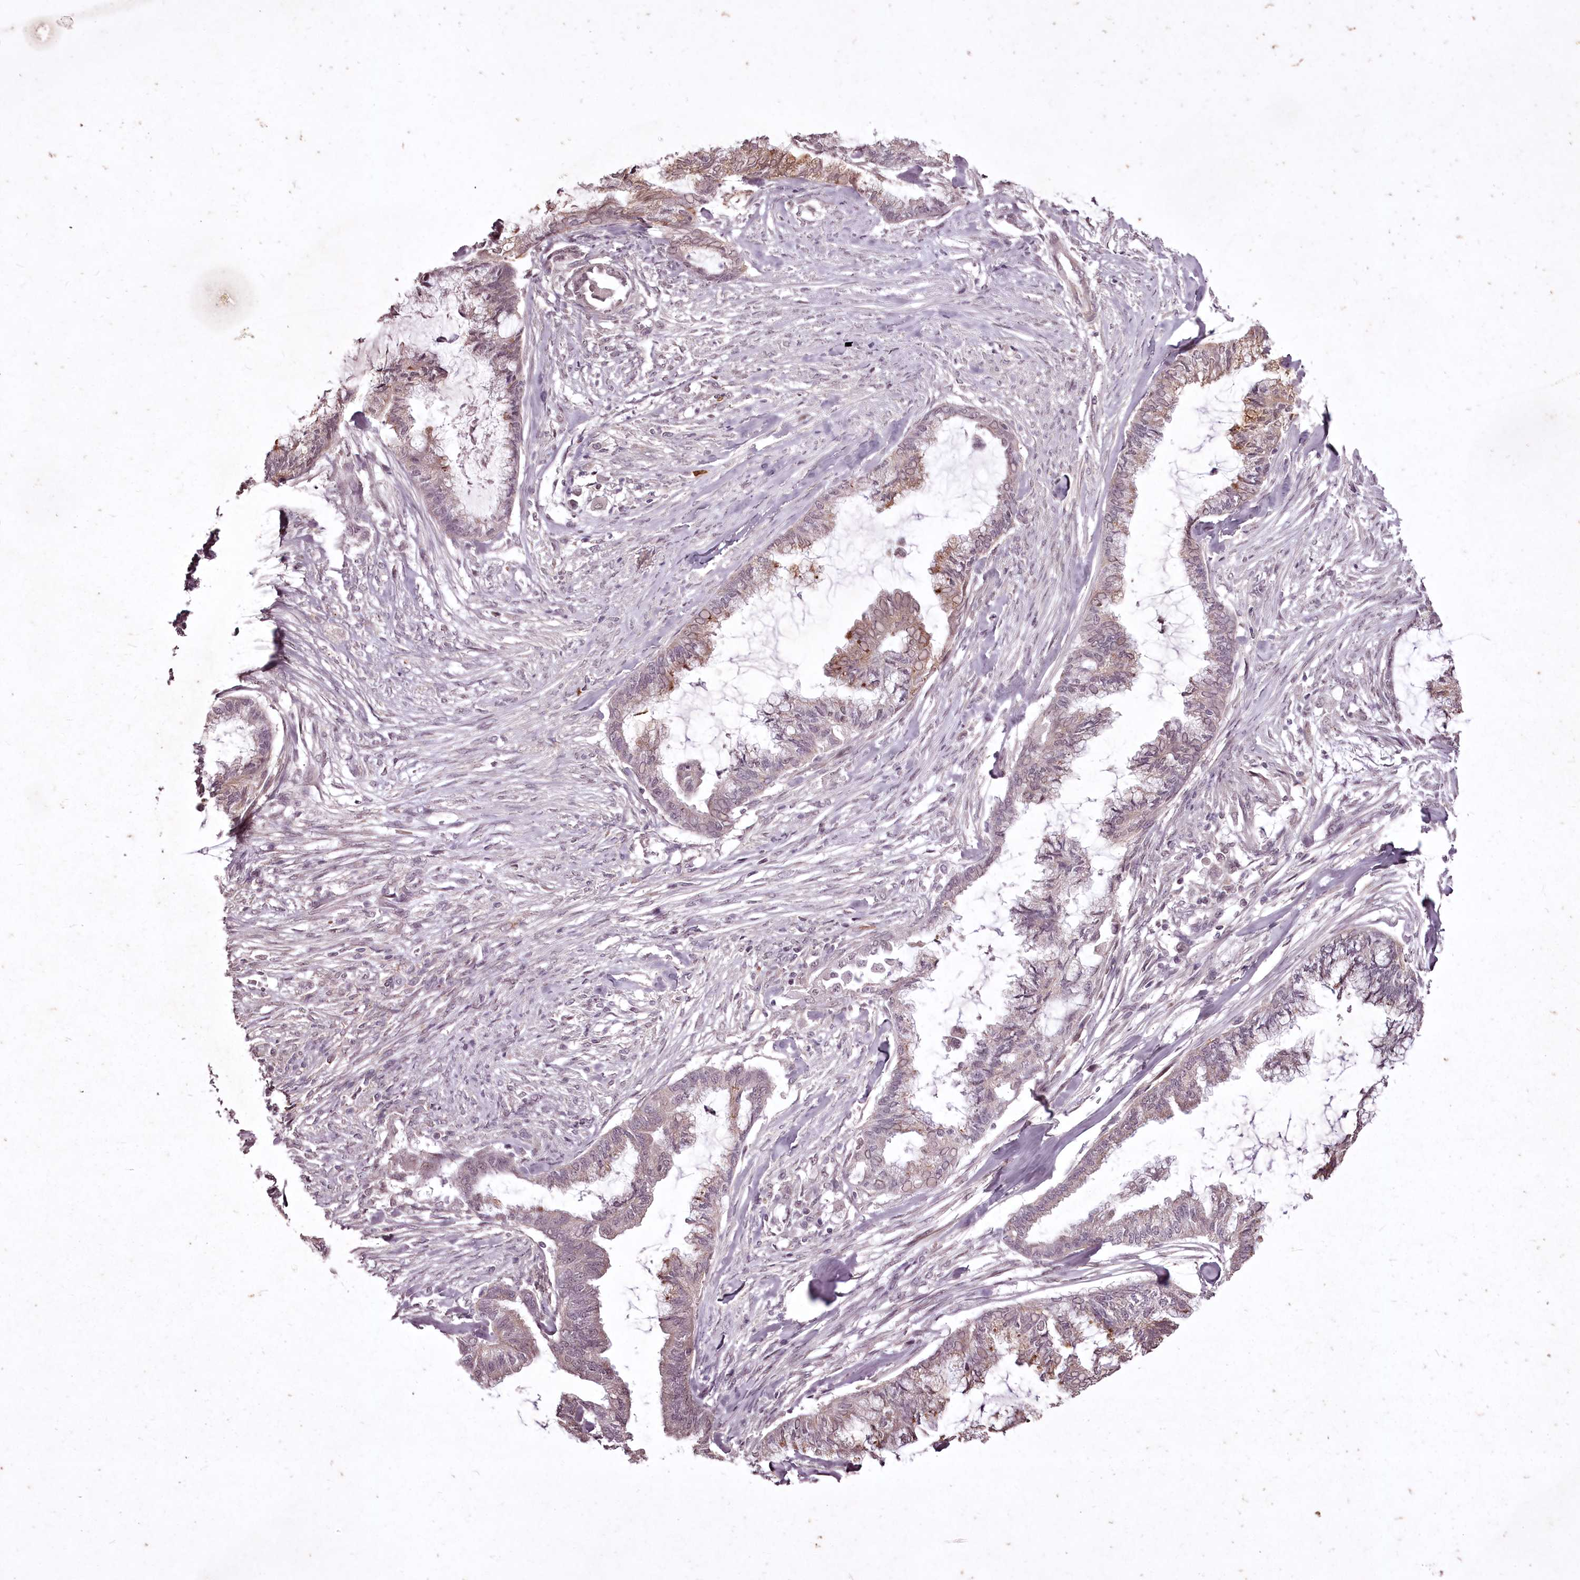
{"staining": {"intensity": "weak", "quantity": "<25%", "location": "cytoplasmic/membranous"}, "tissue": "endometrial cancer", "cell_type": "Tumor cells", "image_type": "cancer", "snomed": [{"axis": "morphology", "description": "Adenocarcinoma, NOS"}, {"axis": "topography", "description": "Endometrium"}], "caption": "Tumor cells are negative for brown protein staining in endometrial adenocarcinoma.", "gene": "ADRA1D", "patient": {"sex": "female", "age": 86}}